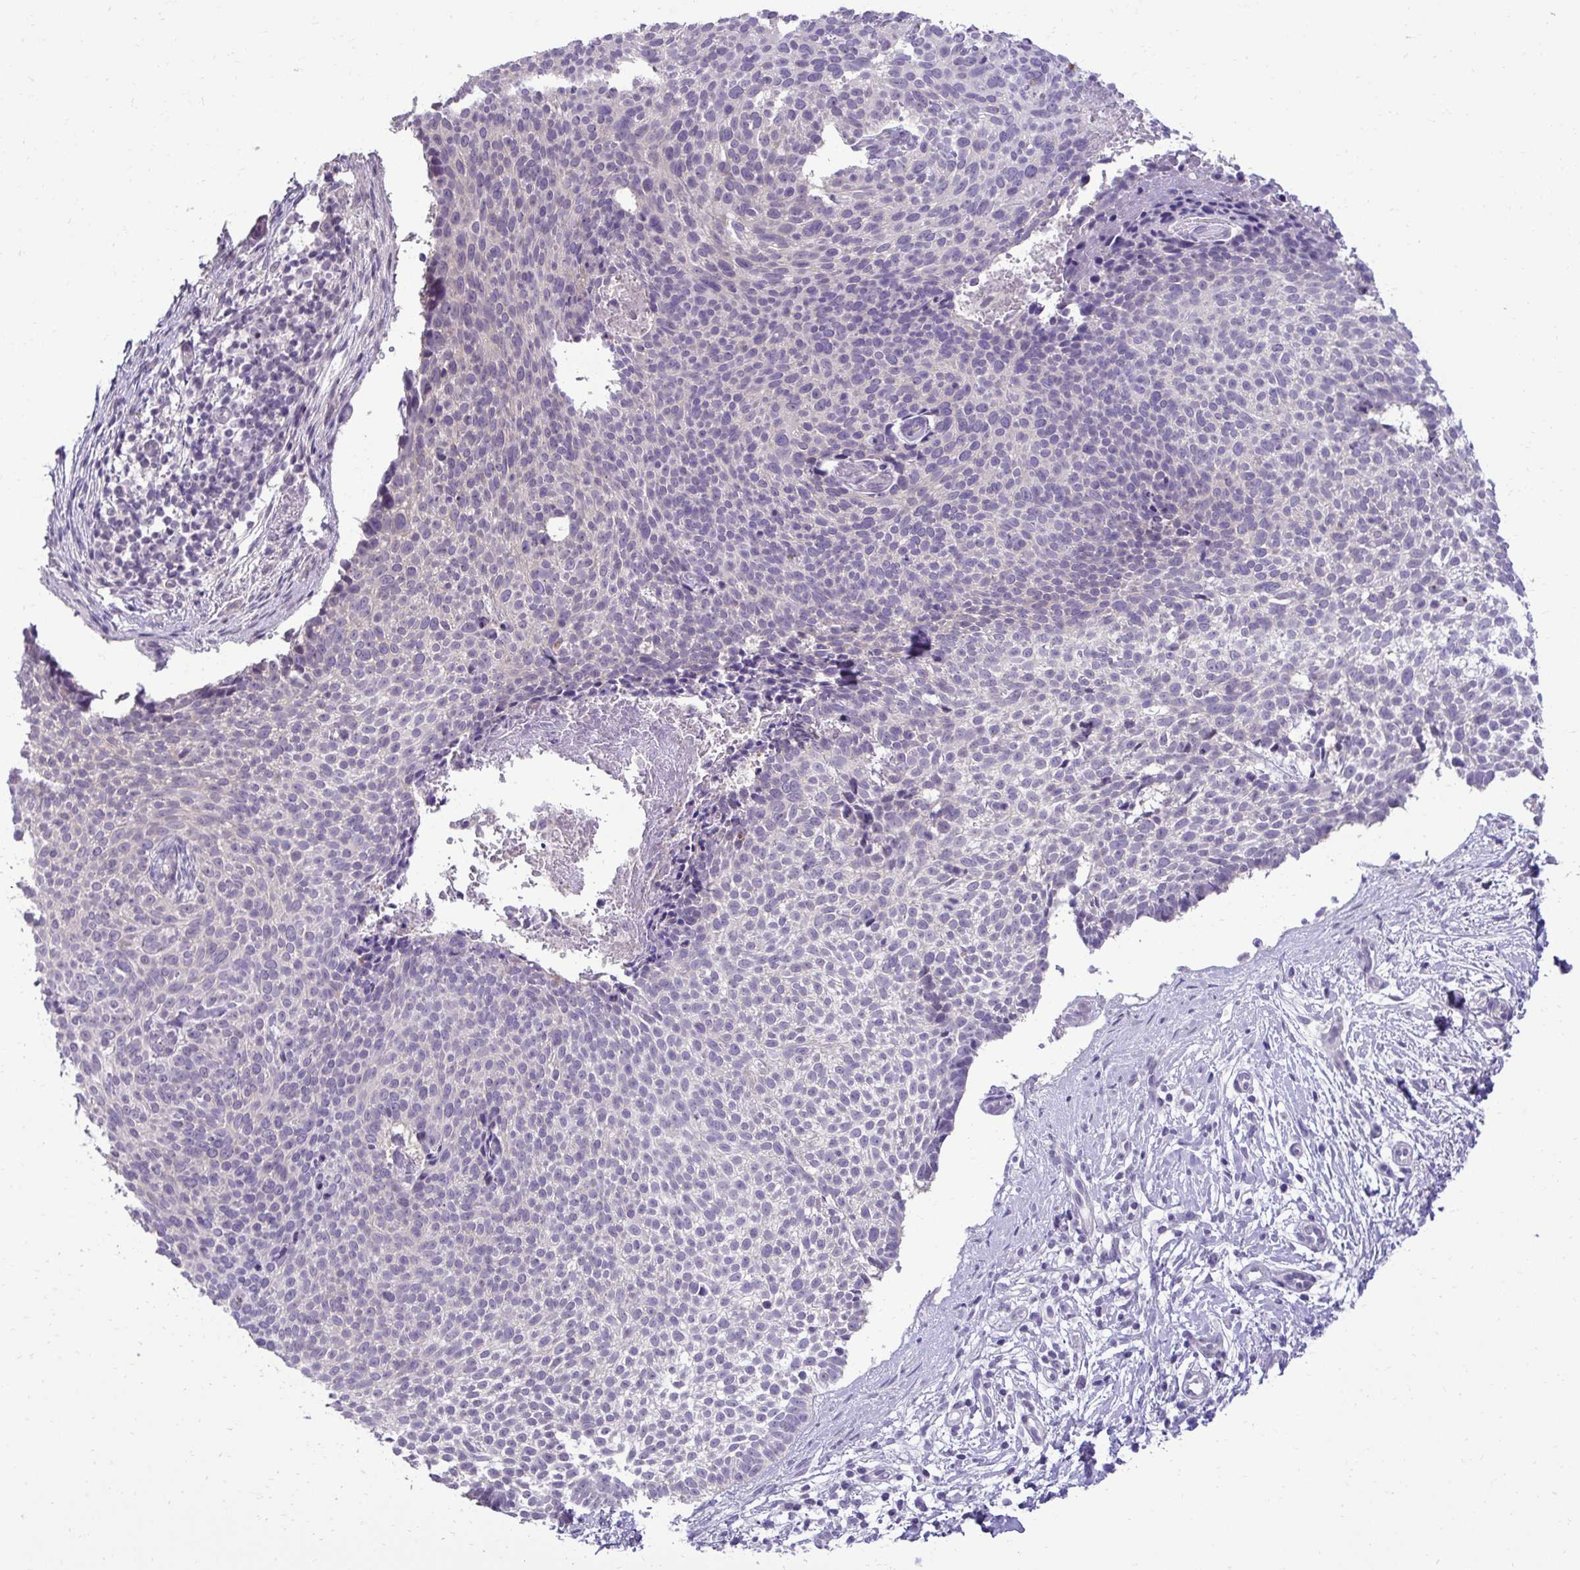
{"staining": {"intensity": "negative", "quantity": "none", "location": "none"}, "tissue": "skin cancer", "cell_type": "Tumor cells", "image_type": "cancer", "snomed": [{"axis": "morphology", "description": "Basal cell carcinoma"}, {"axis": "topography", "description": "Skin"}, {"axis": "topography", "description": "Skin of back"}], "caption": "Immunohistochemical staining of human skin cancer (basal cell carcinoma) shows no significant positivity in tumor cells.", "gene": "SLC30A3", "patient": {"sex": "male", "age": 81}}